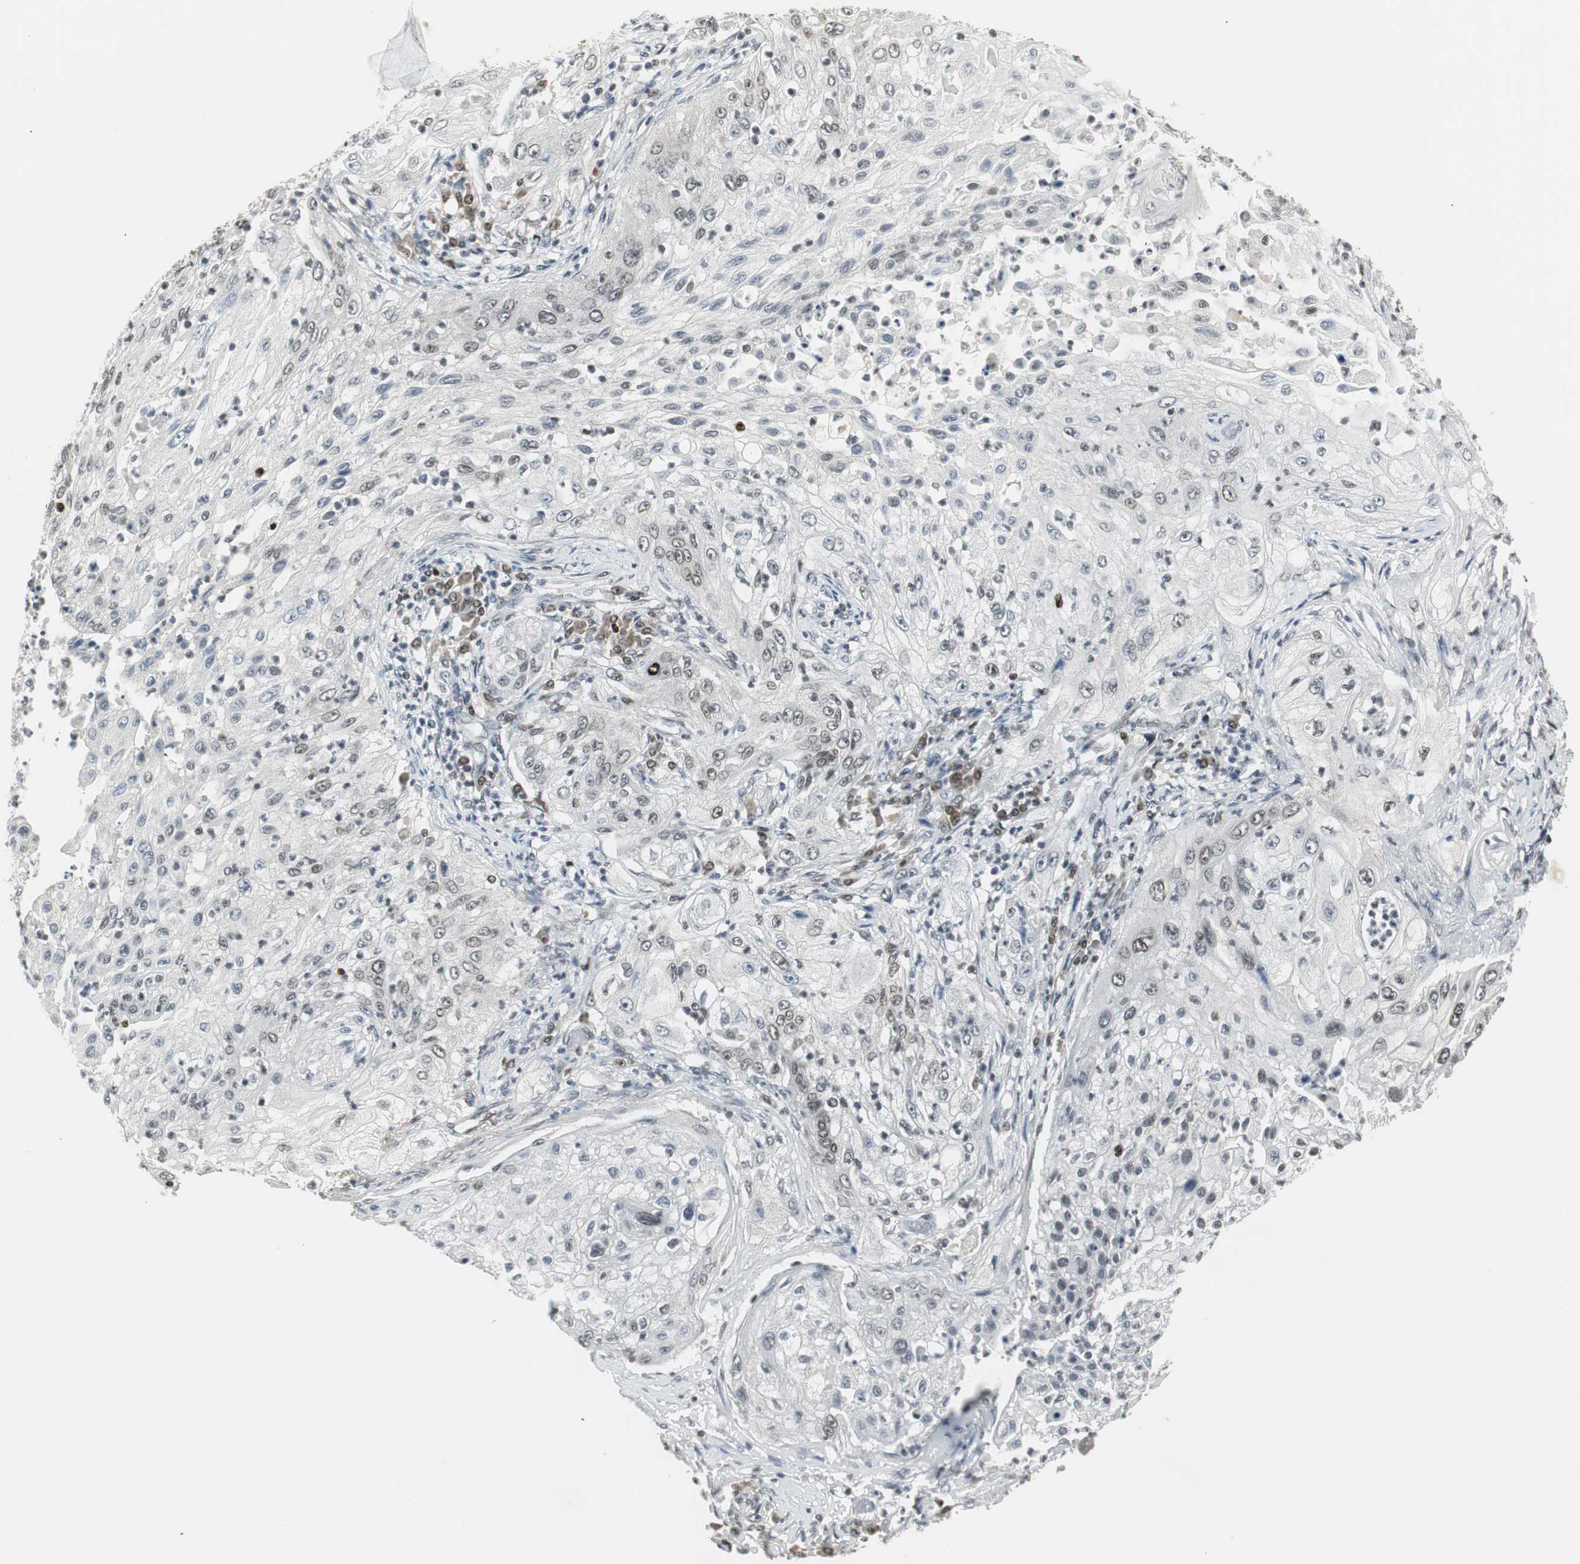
{"staining": {"intensity": "negative", "quantity": "none", "location": "none"}, "tissue": "lung cancer", "cell_type": "Tumor cells", "image_type": "cancer", "snomed": [{"axis": "morphology", "description": "Inflammation, NOS"}, {"axis": "morphology", "description": "Squamous cell carcinoma, NOS"}, {"axis": "topography", "description": "Lymph node"}, {"axis": "topography", "description": "Soft tissue"}, {"axis": "topography", "description": "Lung"}], "caption": "A photomicrograph of human lung squamous cell carcinoma is negative for staining in tumor cells.", "gene": "MPG", "patient": {"sex": "male", "age": 66}}